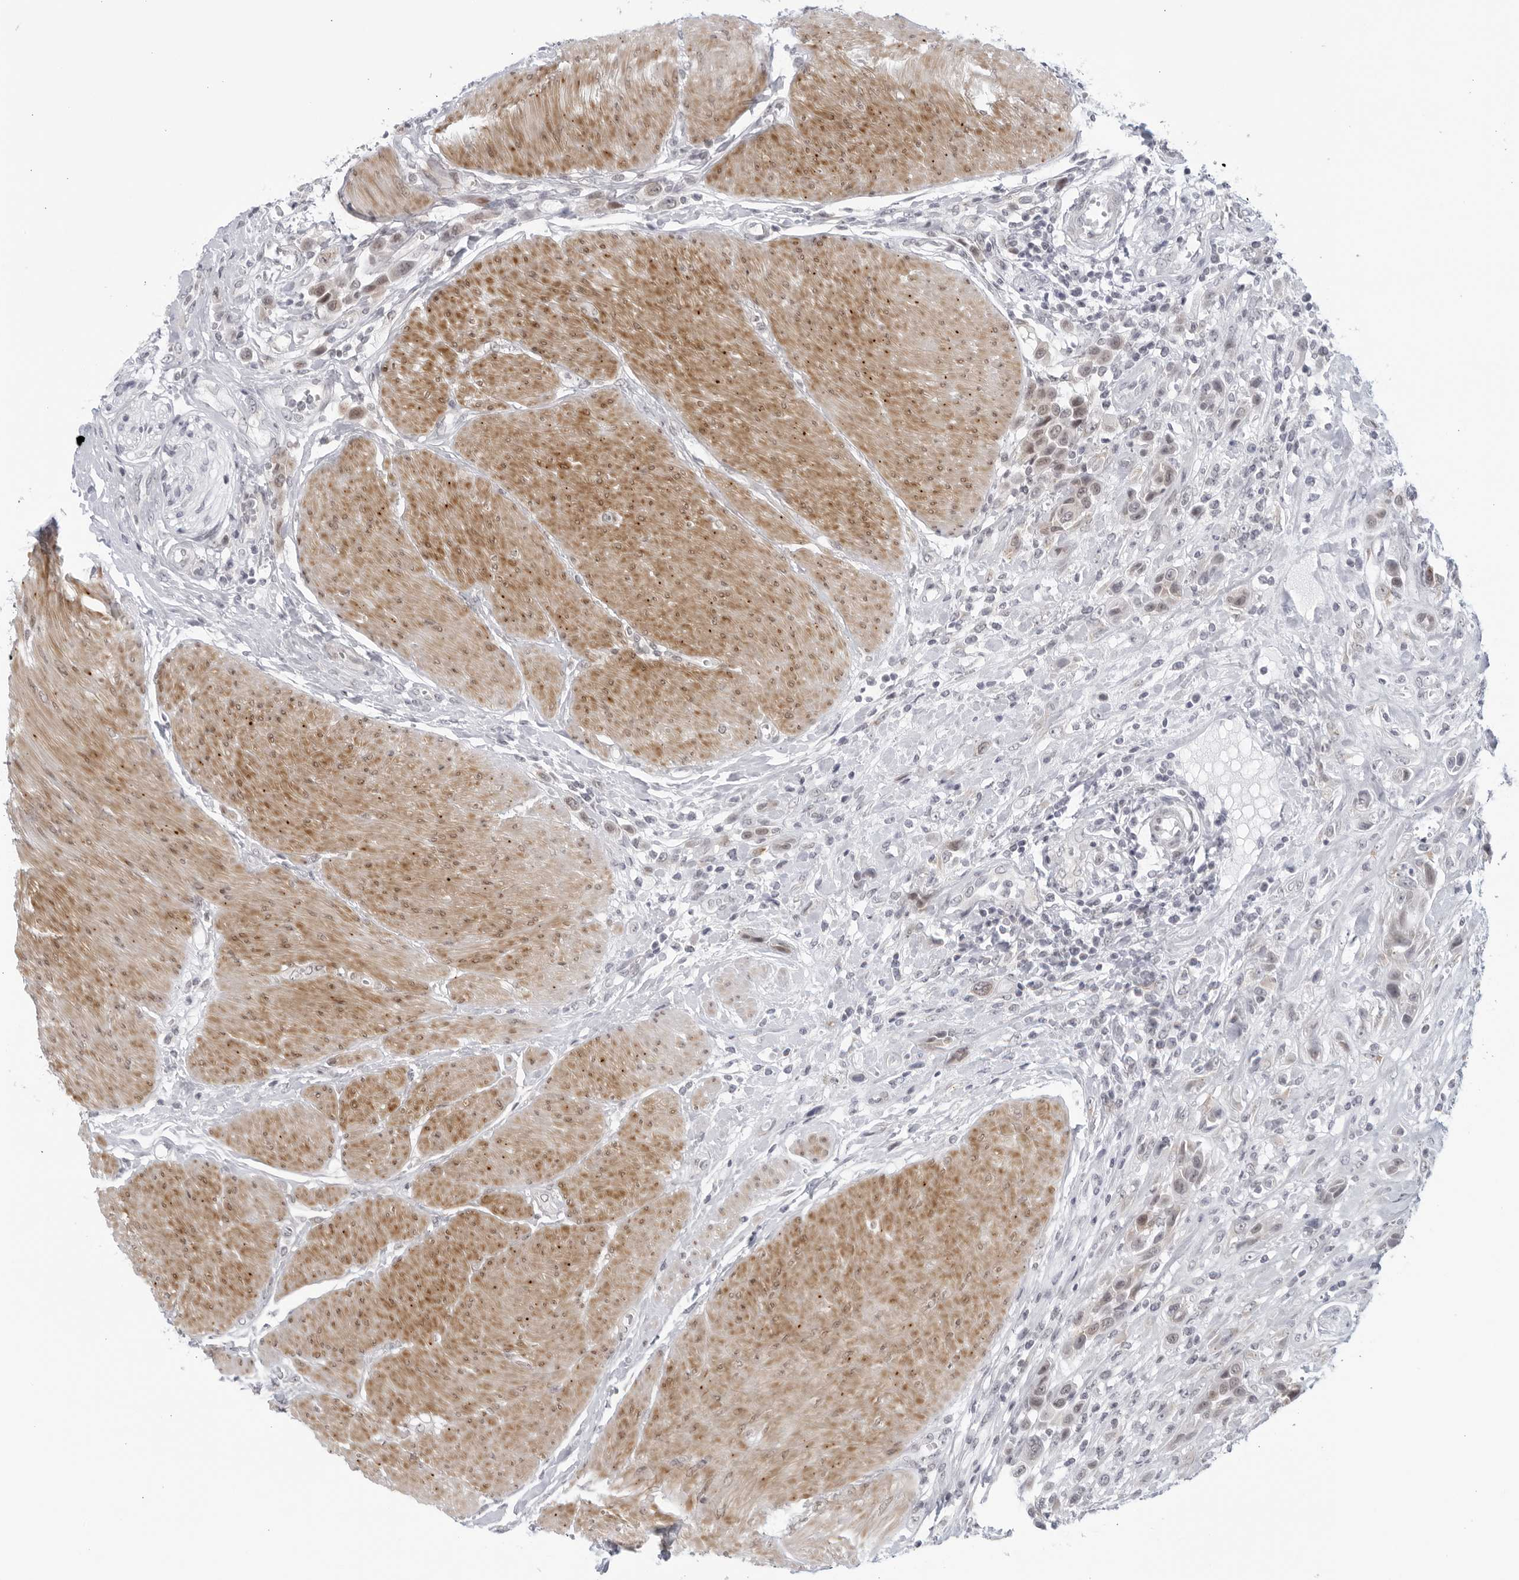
{"staining": {"intensity": "weak", "quantity": "25%-75%", "location": "cytoplasmic/membranous,nuclear"}, "tissue": "urothelial cancer", "cell_type": "Tumor cells", "image_type": "cancer", "snomed": [{"axis": "morphology", "description": "Urothelial carcinoma, High grade"}, {"axis": "topography", "description": "Urinary bladder"}], "caption": "Immunohistochemistry (IHC) micrograph of human urothelial cancer stained for a protein (brown), which displays low levels of weak cytoplasmic/membranous and nuclear staining in approximately 25%-75% of tumor cells.", "gene": "WDTC1", "patient": {"sex": "male", "age": 50}}